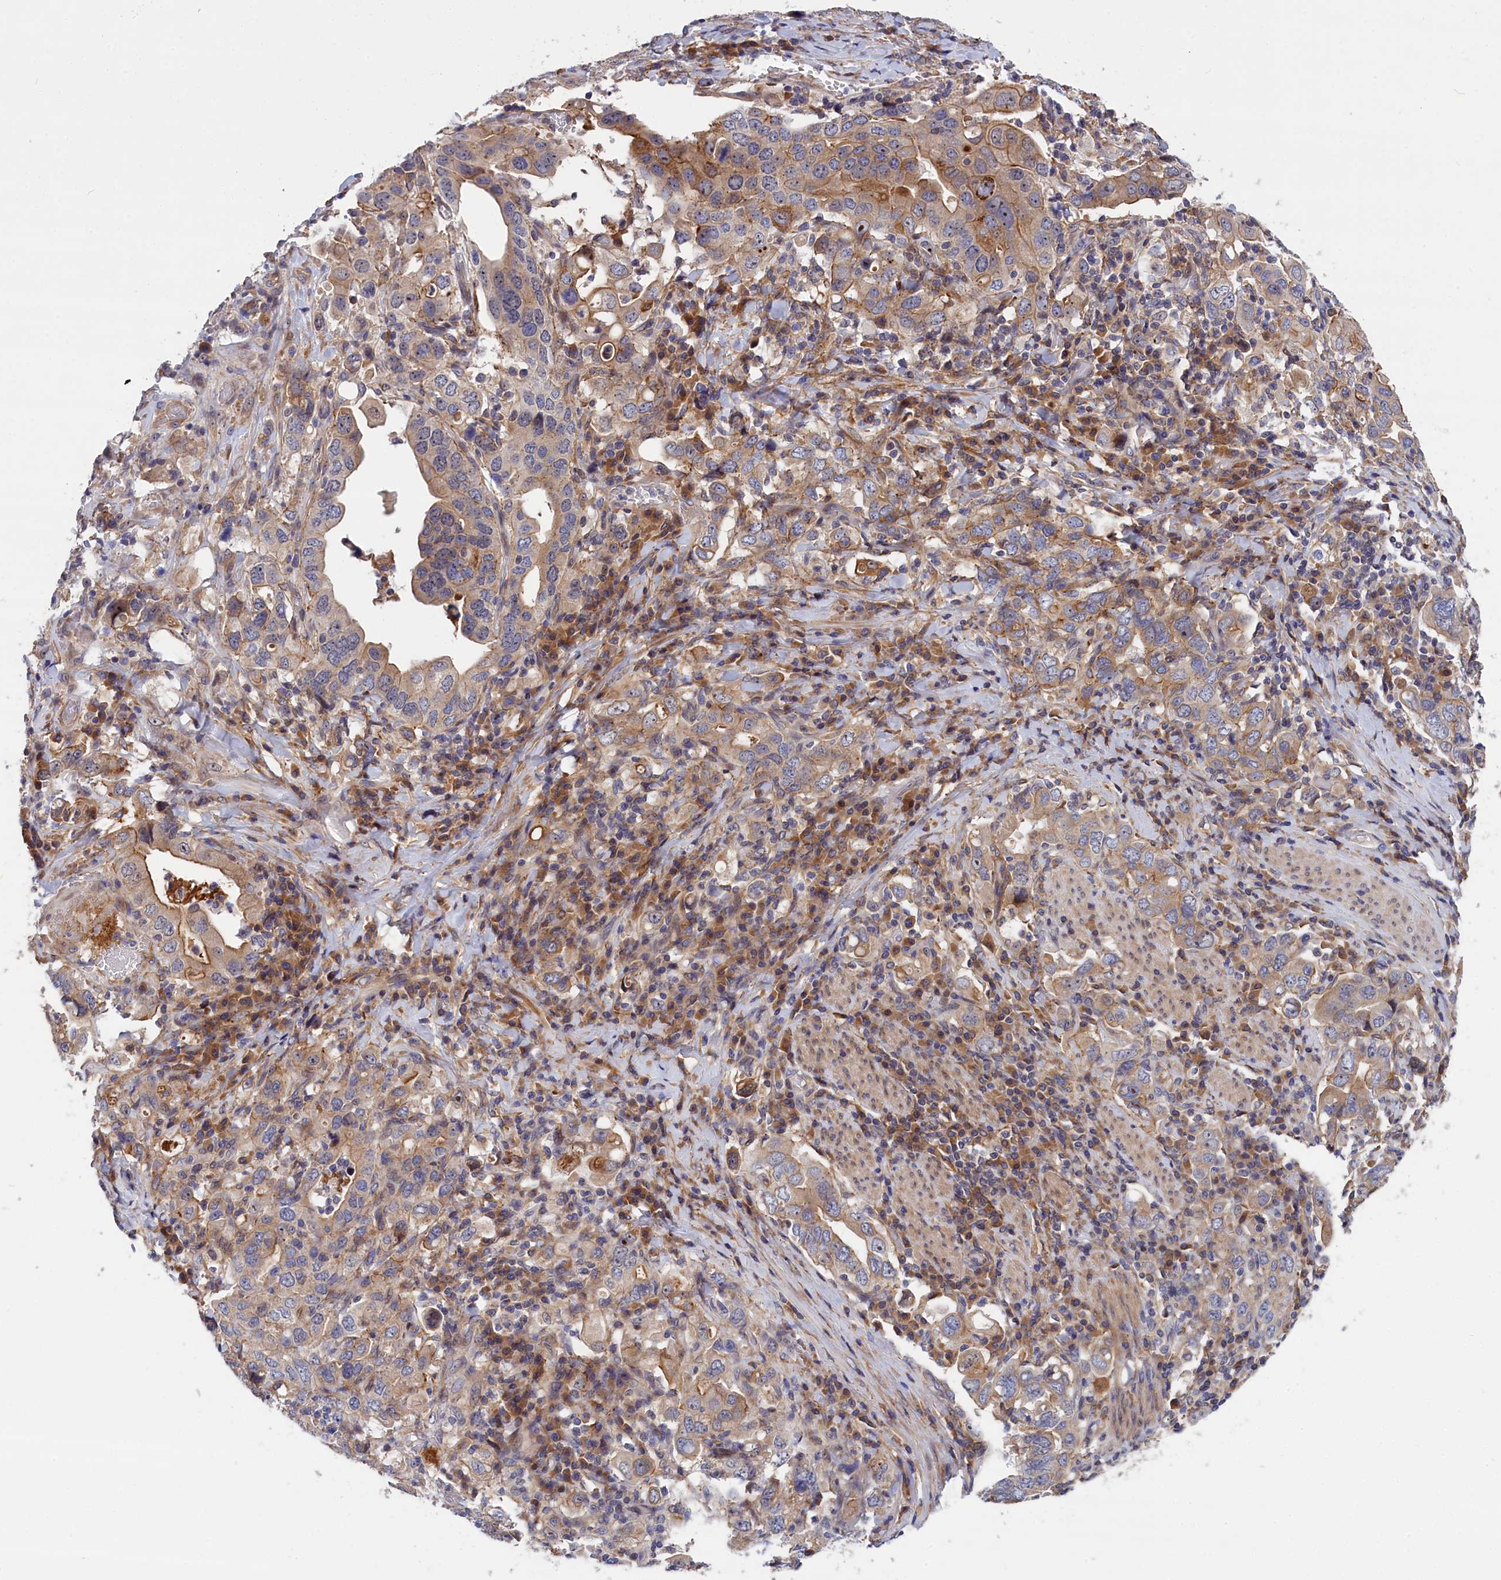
{"staining": {"intensity": "weak", "quantity": ">75%", "location": "cytoplasmic/membranous"}, "tissue": "stomach cancer", "cell_type": "Tumor cells", "image_type": "cancer", "snomed": [{"axis": "morphology", "description": "Adenocarcinoma, NOS"}, {"axis": "topography", "description": "Stomach, upper"}], "caption": "A brown stain highlights weak cytoplasmic/membranous positivity of a protein in adenocarcinoma (stomach) tumor cells. Immunohistochemistry stains the protein of interest in brown and the nuclei are stained blue.", "gene": "CRACD", "patient": {"sex": "male", "age": 62}}